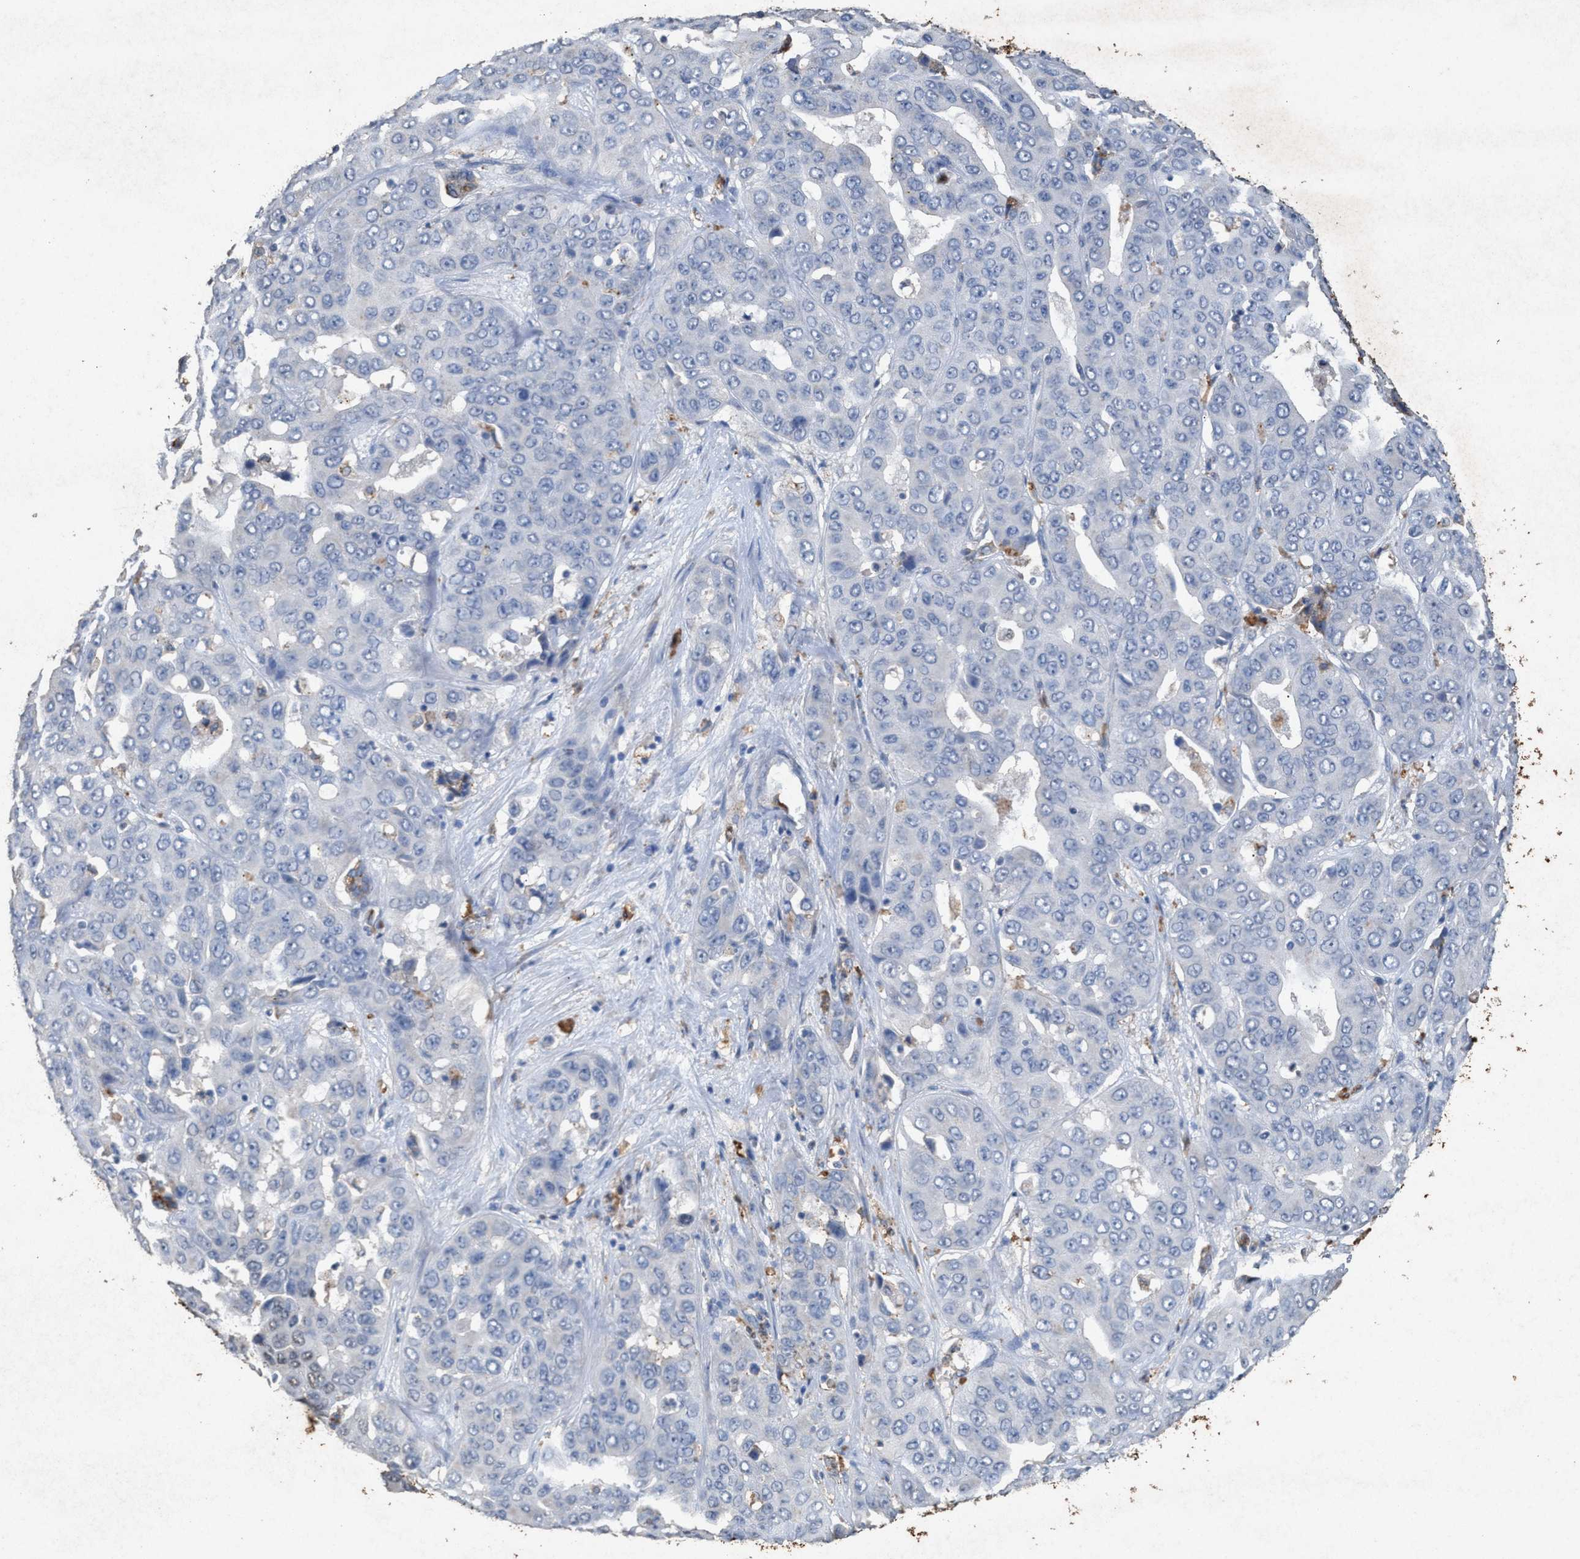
{"staining": {"intensity": "negative", "quantity": "none", "location": "none"}, "tissue": "liver cancer", "cell_type": "Tumor cells", "image_type": "cancer", "snomed": [{"axis": "morphology", "description": "Cholangiocarcinoma"}, {"axis": "topography", "description": "Liver"}], "caption": "Immunohistochemical staining of liver cancer (cholangiocarcinoma) demonstrates no significant staining in tumor cells.", "gene": "LTB4R2", "patient": {"sex": "female", "age": 52}}